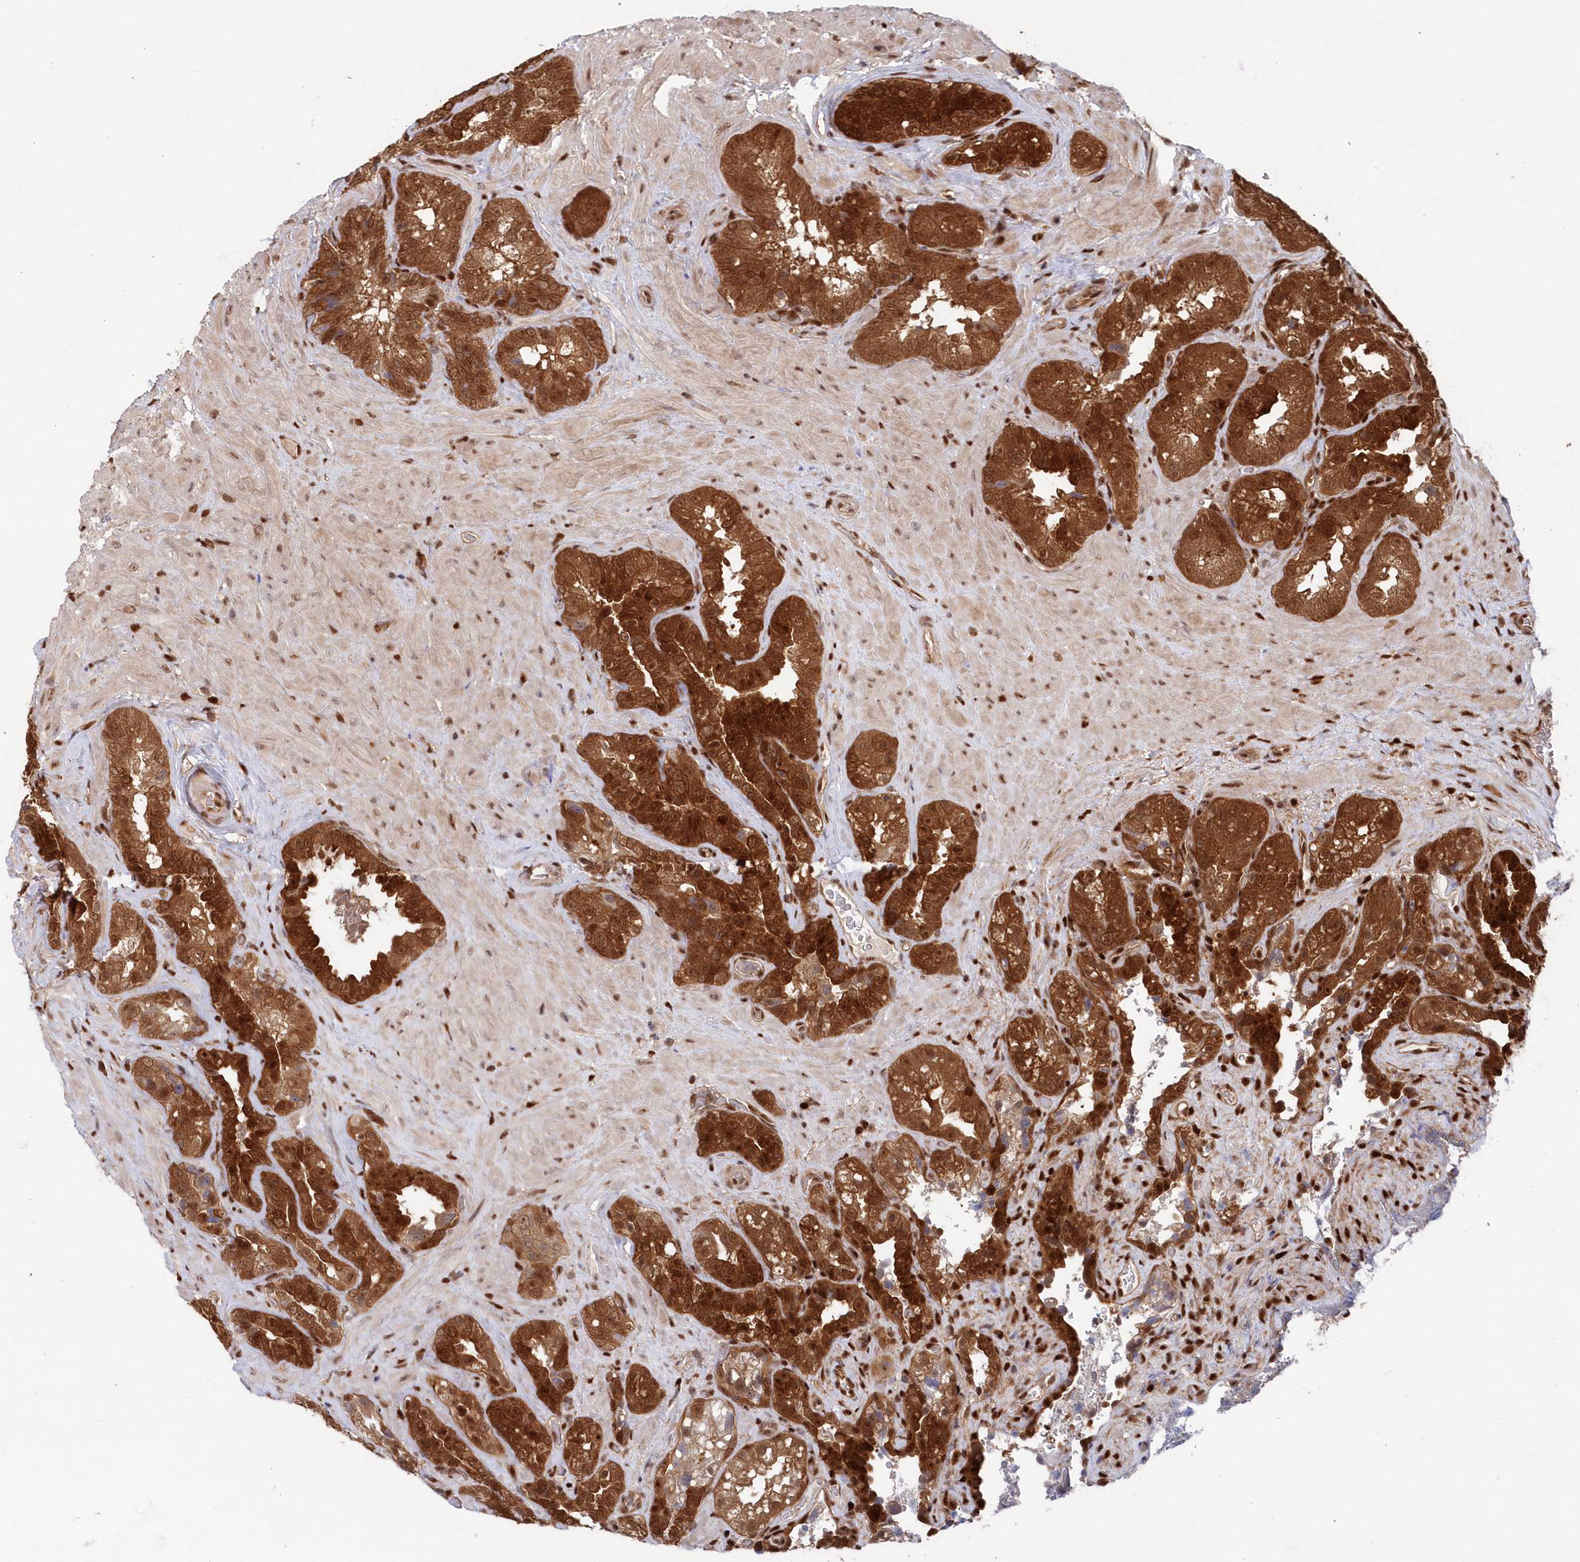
{"staining": {"intensity": "strong", "quantity": ">75%", "location": "cytoplasmic/membranous,nuclear"}, "tissue": "seminal vesicle", "cell_type": "Glandular cells", "image_type": "normal", "snomed": [{"axis": "morphology", "description": "Normal tissue, NOS"}, {"axis": "topography", "description": "Seminal veicle"}, {"axis": "topography", "description": "Peripheral nerve tissue"}], "caption": "DAB (3,3'-diaminobenzidine) immunohistochemical staining of benign human seminal vesicle displays strong cytoplasmic/membranous,nuclear protein positivity in approximately >75% of glandular cells.", "gene": "ABHD14B", "patient": {"sex": "male", "age": 67}}